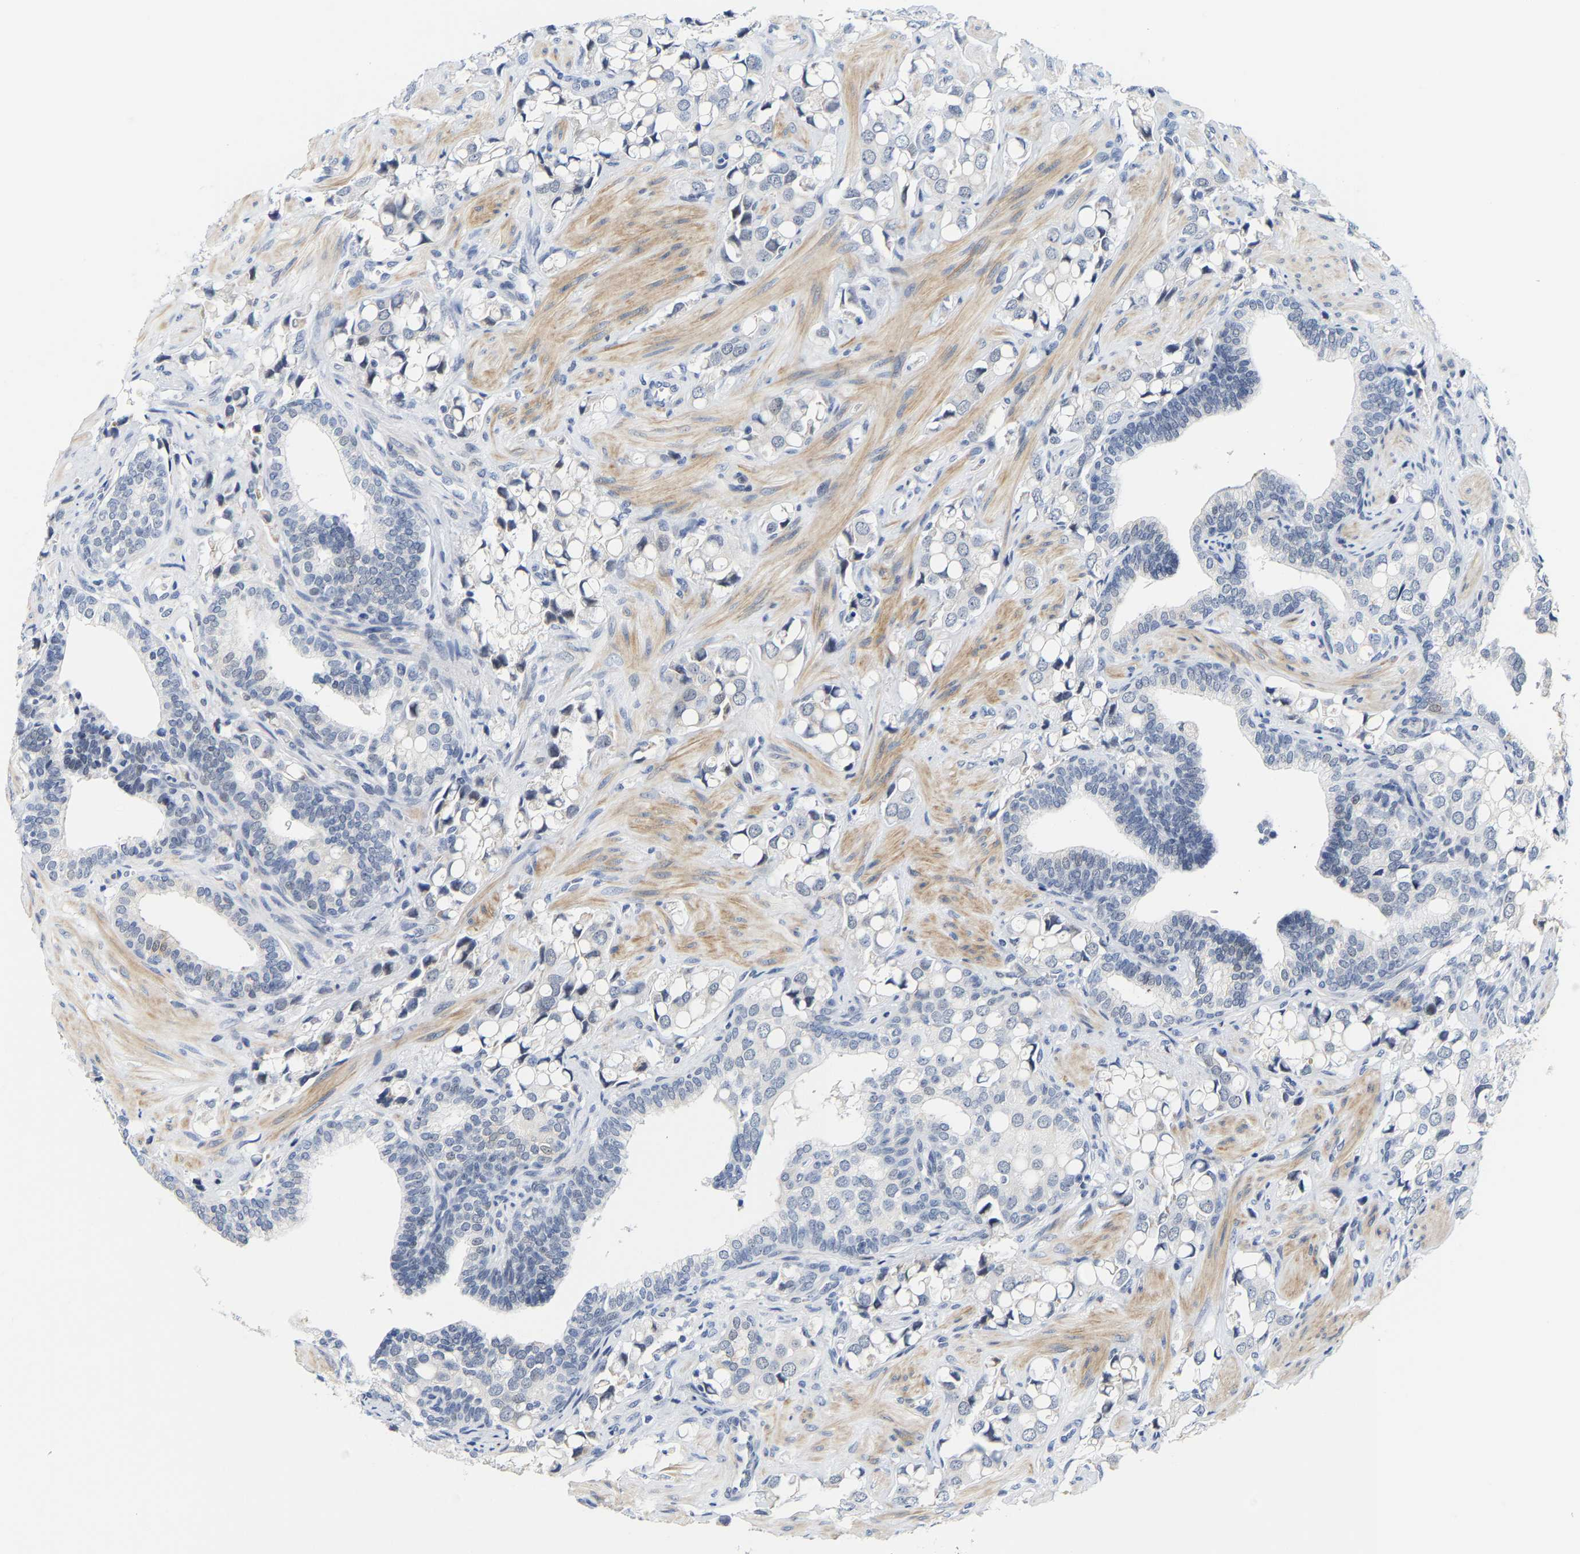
{"staining": {"intensity": "negative", "quantity": "none", "location": "none"}, "tissue": "prostate cancer", "cell_type": "Tumor cells", "image_type": "cancer", "snomed": [{"axis": "morphology", "description": "Adenocarcinoma, High grade"}, {"axis": "topography", "description": "Prostate"}], "caption": "The histopathology image demonstrates no significant expression in tumor cells of prostate high-grade adenocarcinoma.", "gene": "FAM180A", "patient": {"sex": "male", "age": 52}}